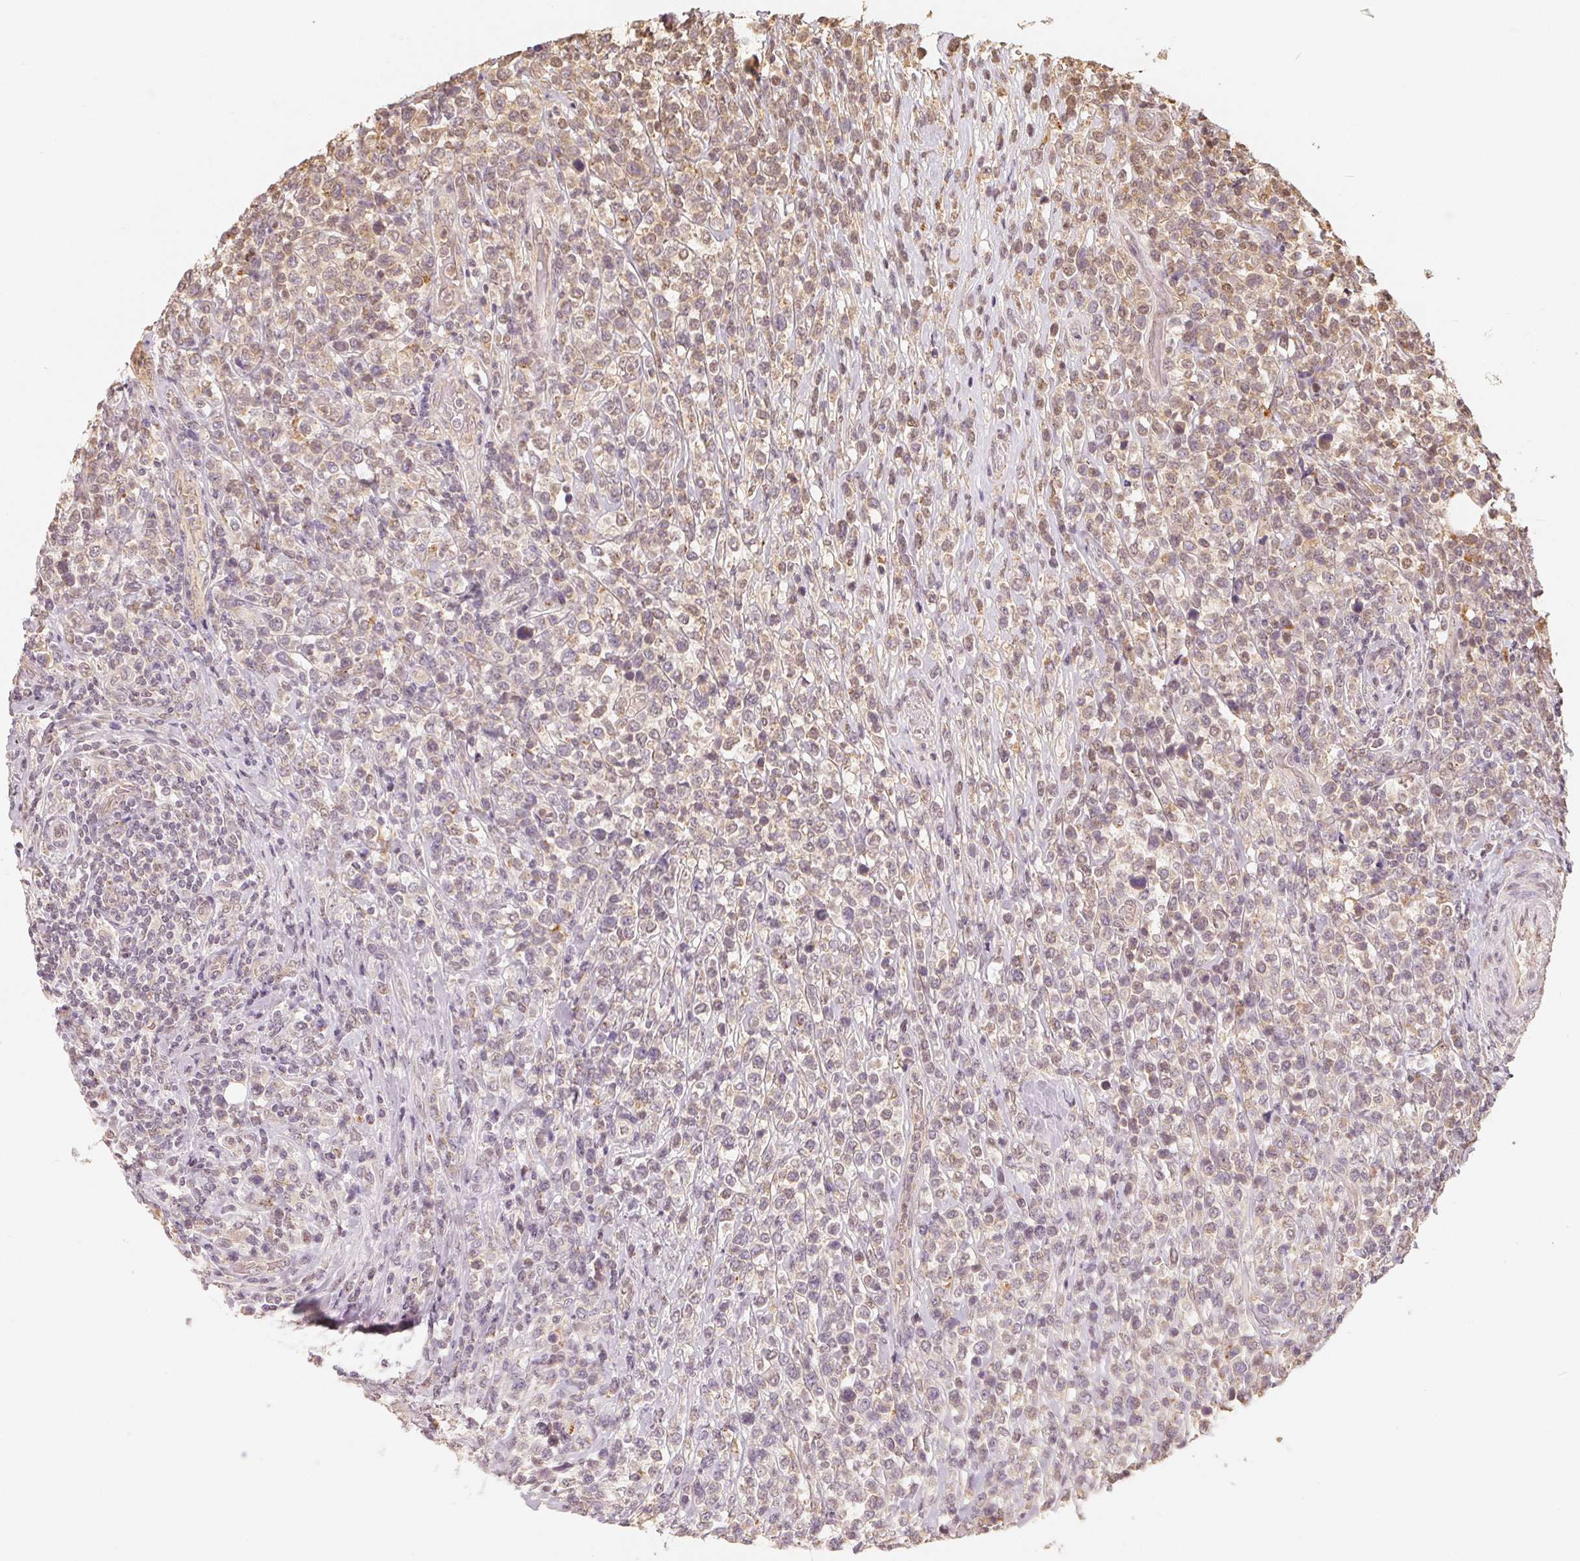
{"staining": {"intensity": "weak", "quantity": "<25%", "location": "nuclear"}, "tissue": "lymphoma", "cell_type": "Tumor cells", "image_type": "cancer", "snomed": [{"axis": "morphology", "description": "Malignant lymphoma, non-Hodgkin's type, High grade"}, {"axis": "topography", "description": "Soft tissue"}], "caption": "Tumor cells show no significant protein staining in malignant lymphoma, non-Hodgkin's type (high-grade).", "gene": "GUSB", "patient": {"sex": "female", "age": 56}}